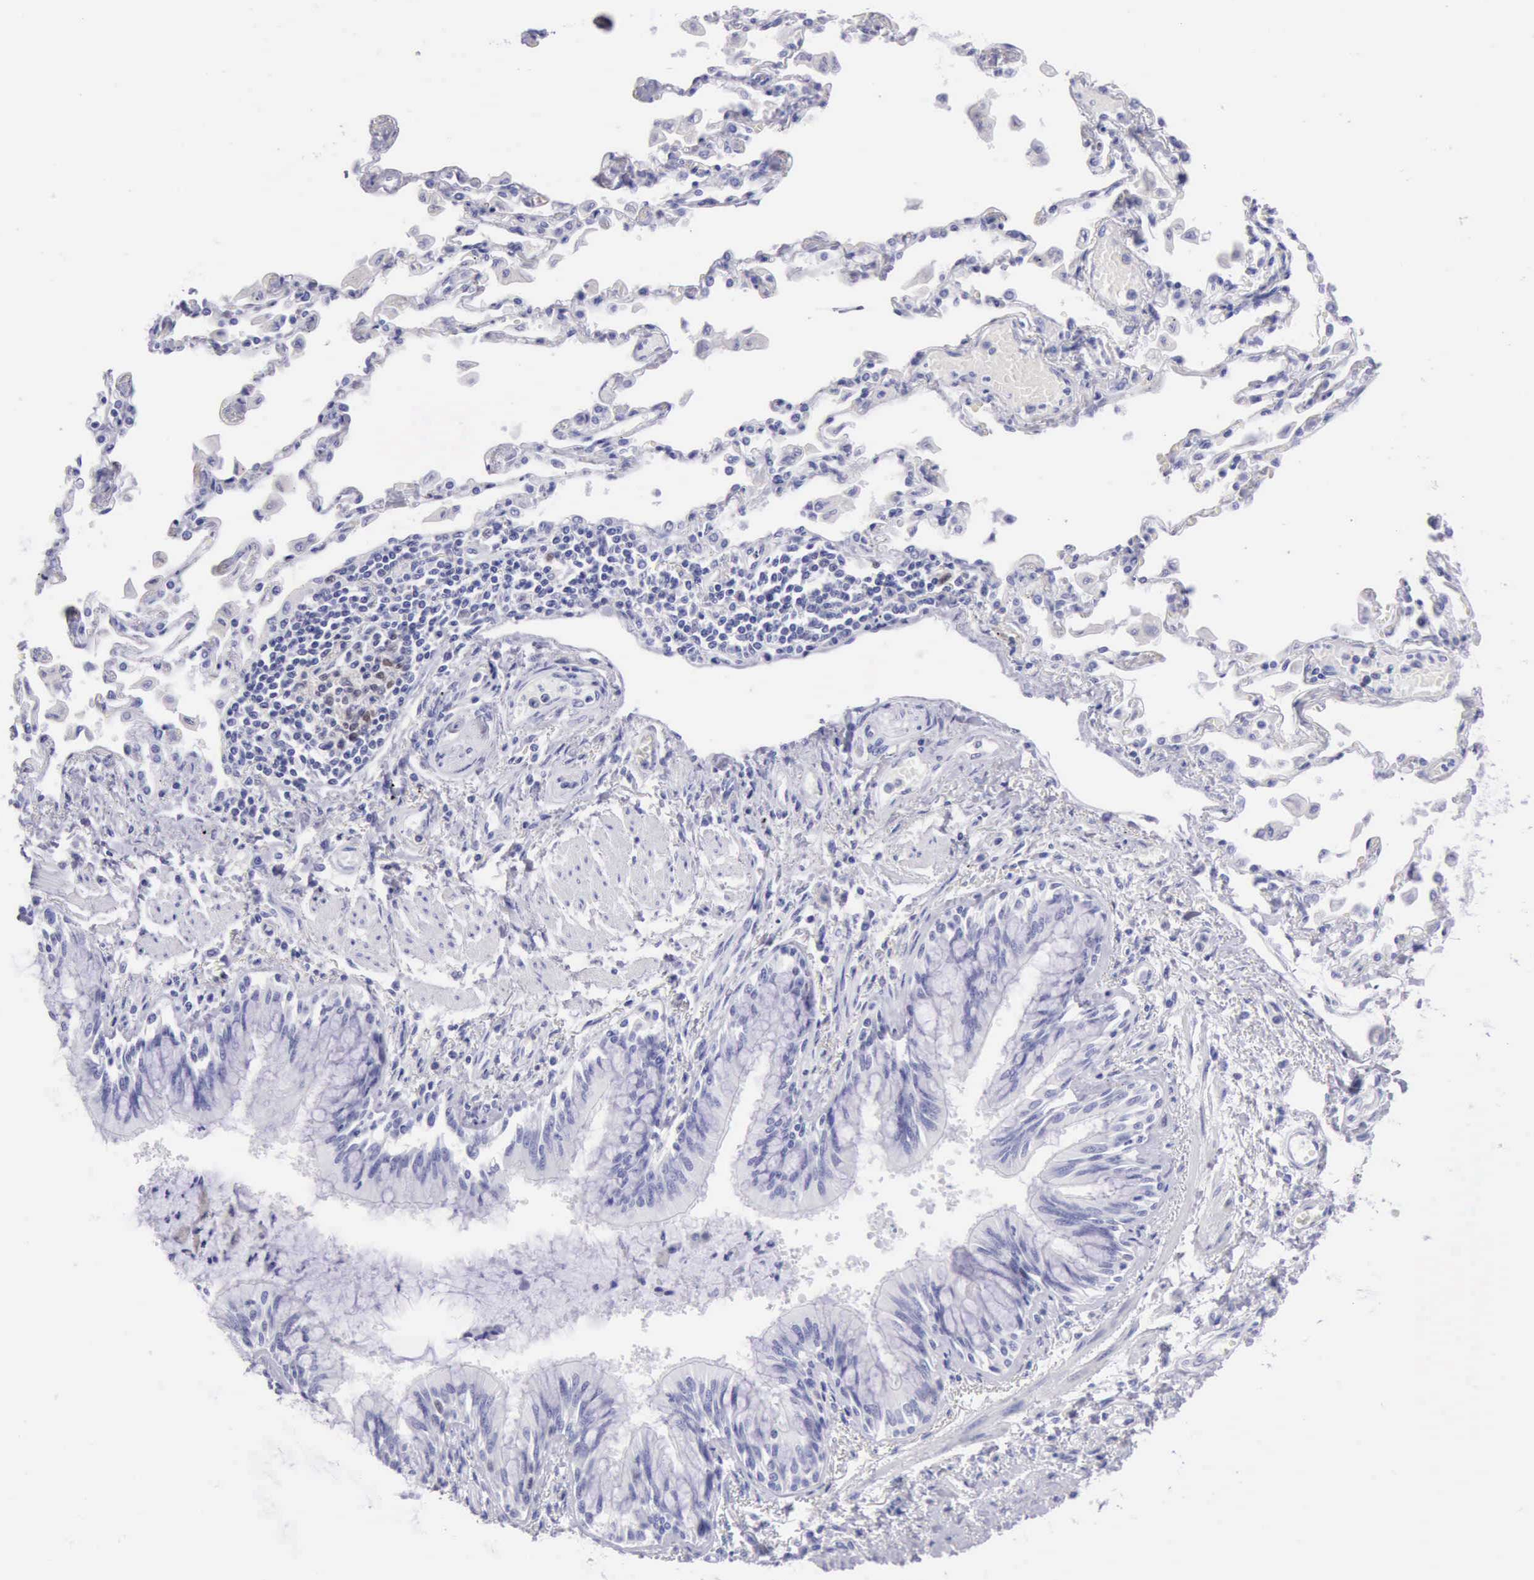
{"staining": {"intensity": "negative", "quantity": "none", "location": "none"}, "tissue": "adipose tissue", "cell_type": "Adipocytes", "image_type": "normal", "snomed": [{"axis": "morphology", "description": "Normal tissue, NOS"}, {"axis": "morphology", "description": "Adenocarcinoma, NOS"}, {"axis": "topography", "description": "Cartilage tissue"}, {"axis": "topography", "description": "Lung"}], "caption": "Immunohistochemistry (IHC) image of benign adipose tissue: adipose tissue stained with DAB exhibits no significant protein expression in adipocytes. (Stains: DAB (3,3'-diaminobenzidine) immunohistochemistry with hematoxylin counter stain, Microscopy: brightfield microscopy at high magnification).", "gene": "MCM2", "patient": {"sex": "female", "age": 67}}